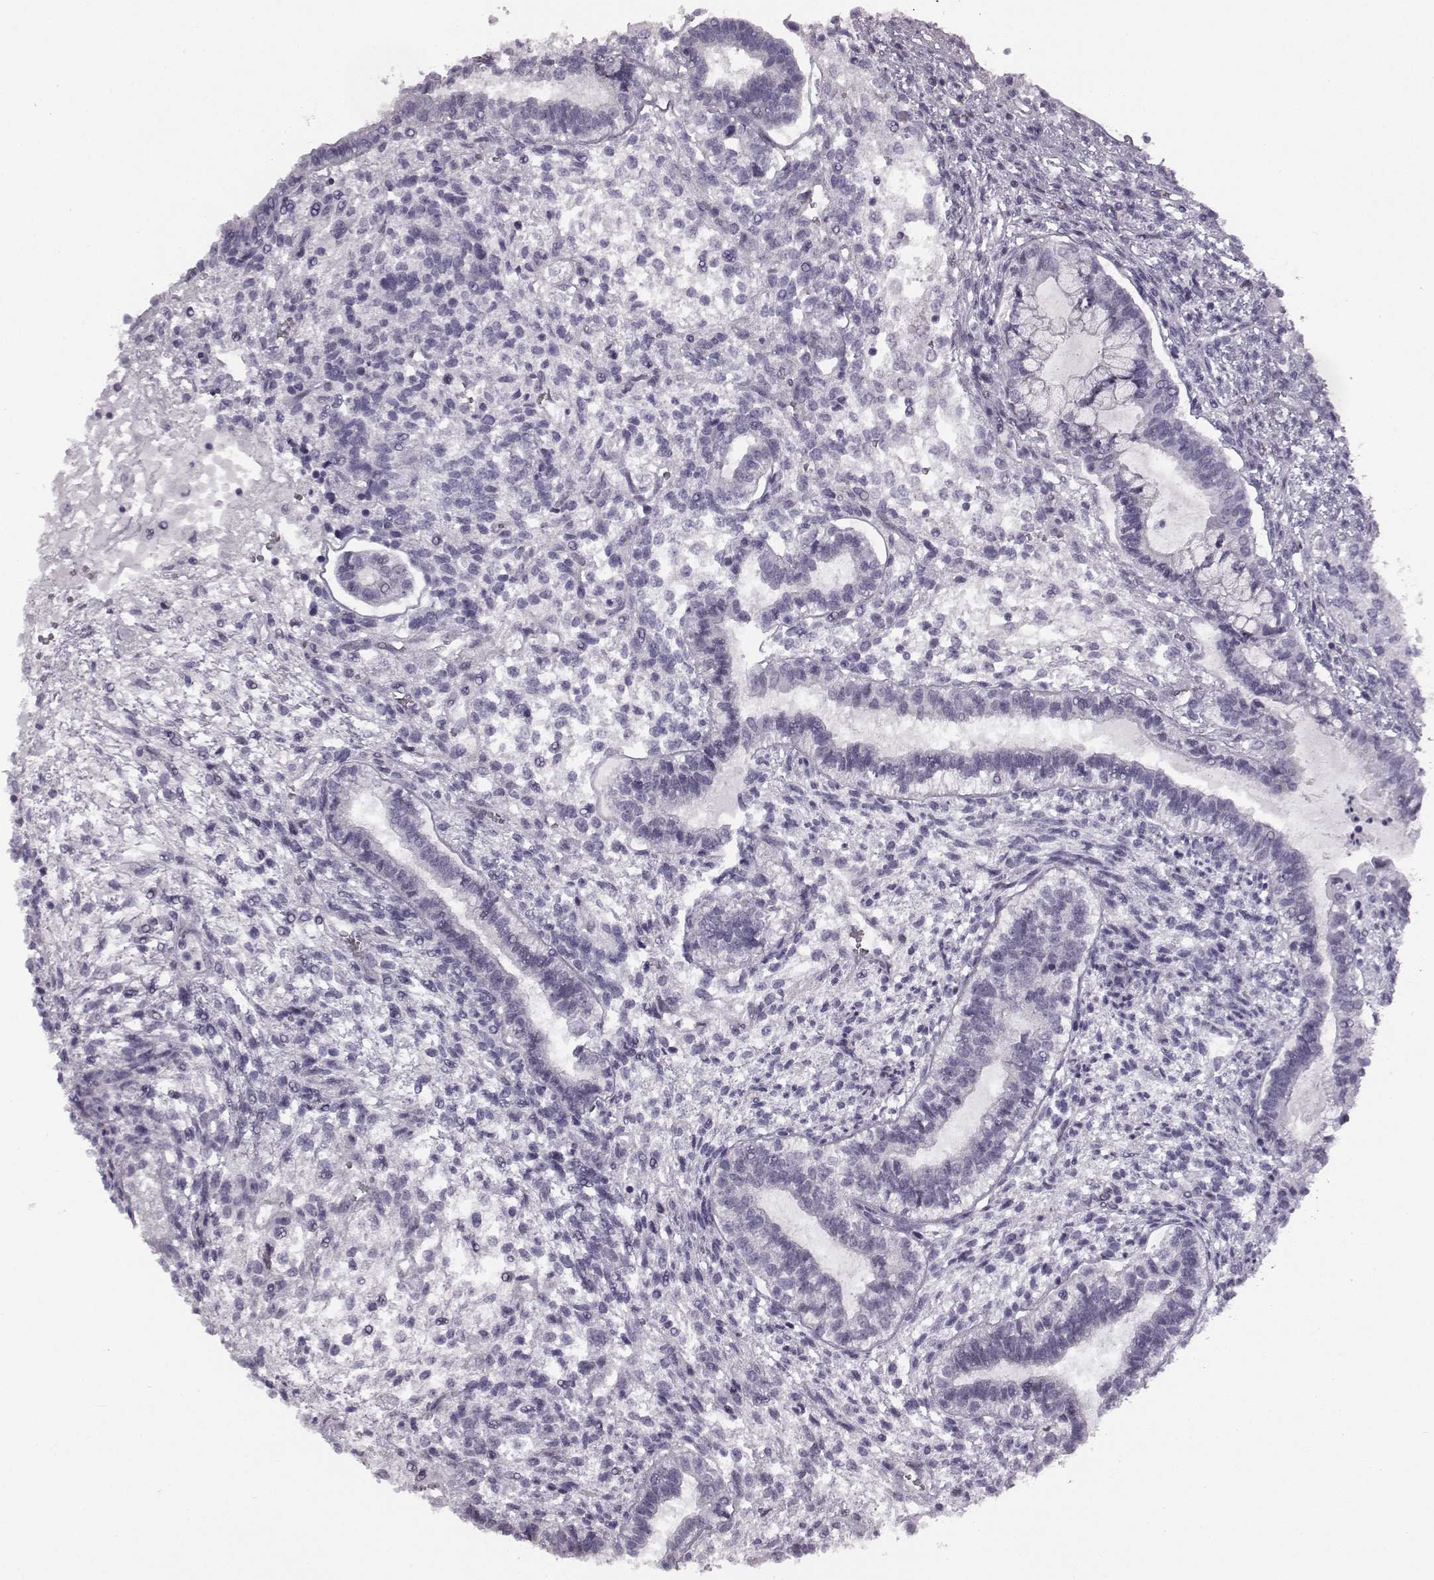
{"staining": {"intensity": "negative", "quantity": "none", "location": "none"}, "tissue": "testis cancer", "cell_type": "Tumor cells", "image_type": "cancer", "snomed": [{"axis": "morphology", "description": "Carcinoma, Embryonal, NOS"}, {"axis": "topography", "description": "Testis"}], "caption": "An immunohistochemistry (IHC) micrograph of embryonal carcinoma (testis) is shown. There is no staining in tumor cells of embryonal carcinoma (testis).", "gene": "SEMG2", "patient": {"sex": "male", "age": 37}}